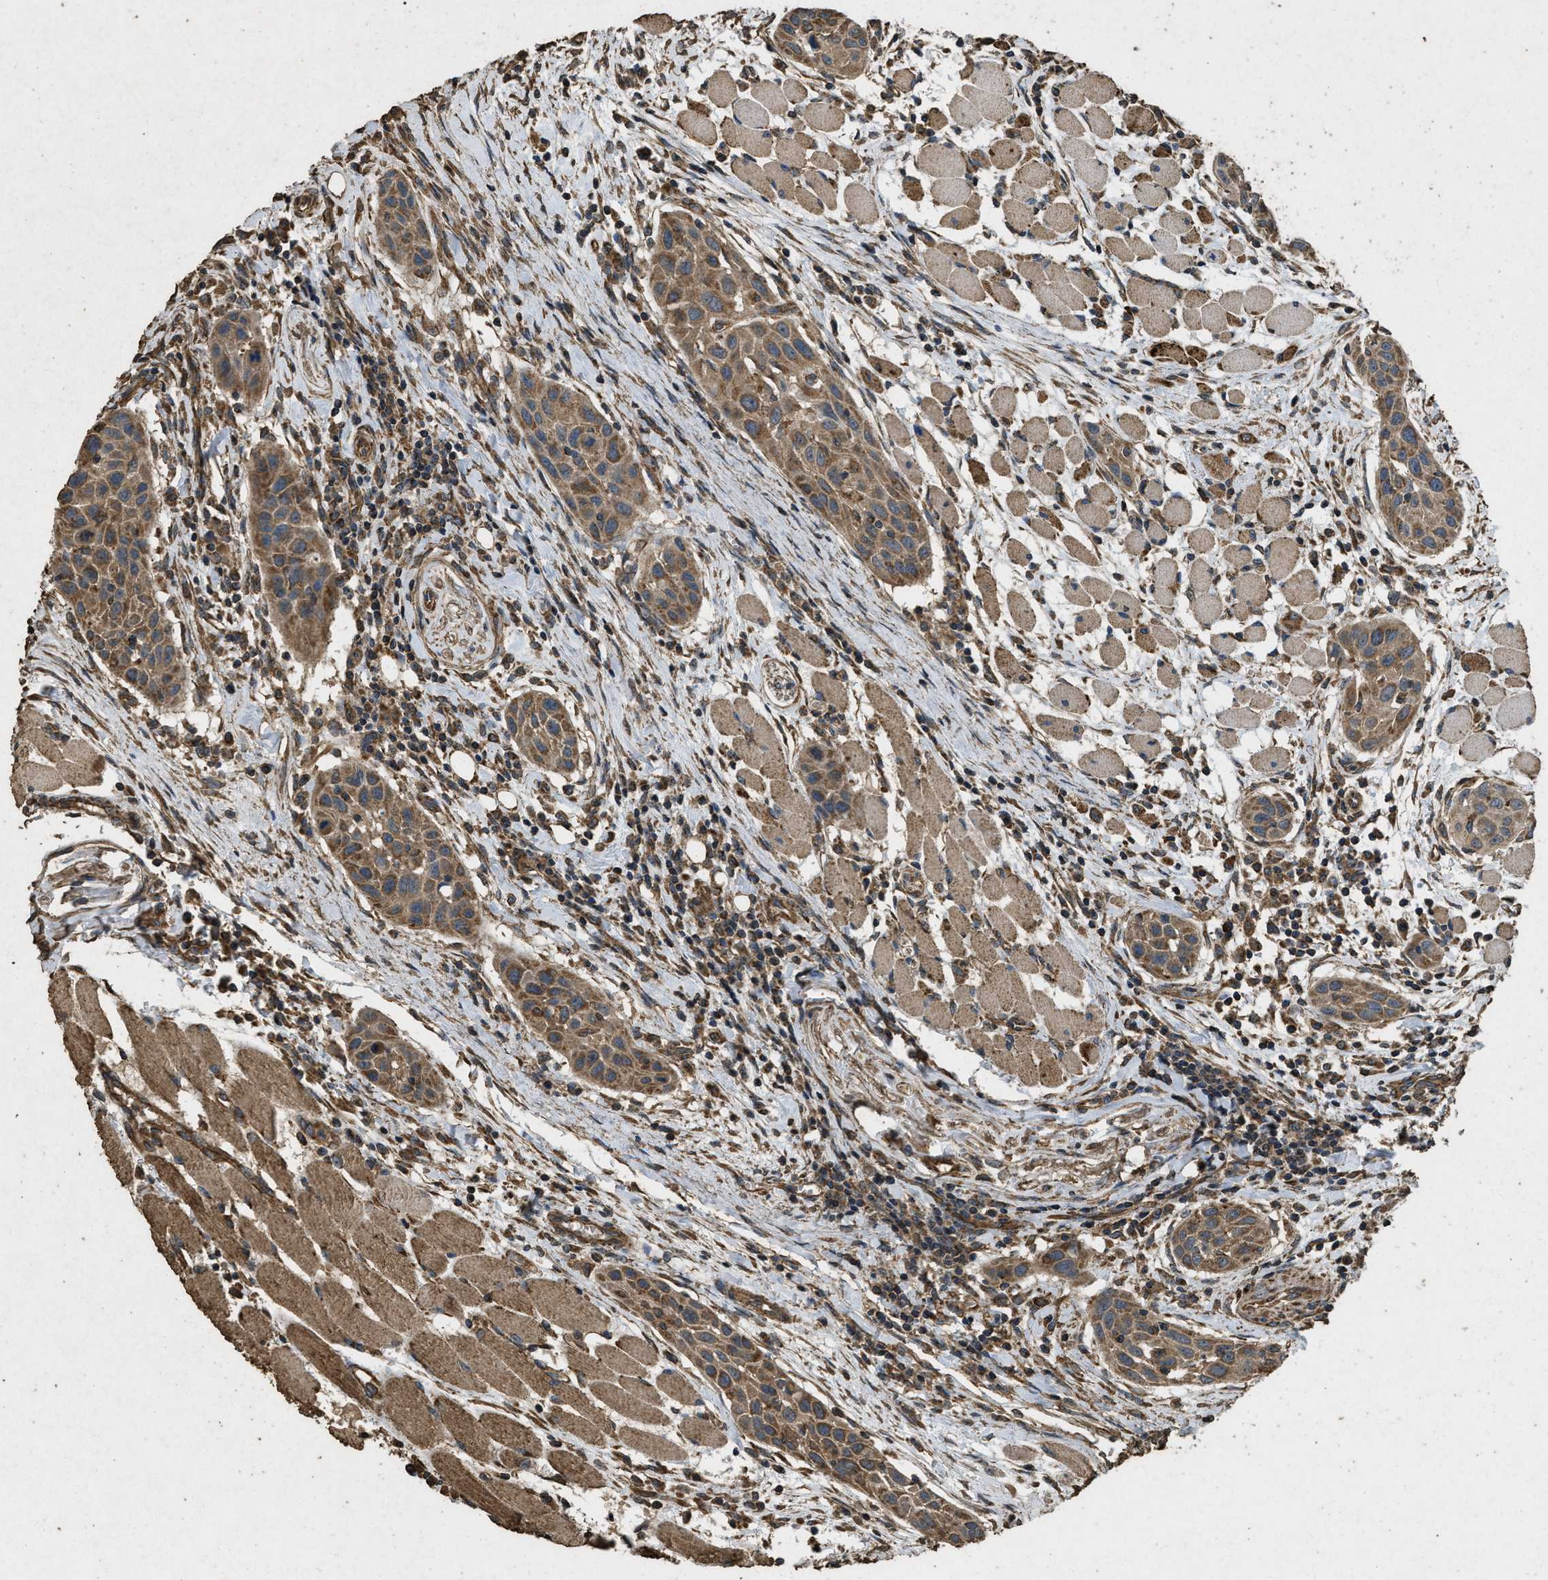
{"staining": {"intensity": "moderate", "quantity": ">75%", "location": "cytoplasmic/membranous"}, "tissue": "head and neck cancer", "cell_type": "Tumor cells", "image_type": "cancer", "snomed": [{"axis": "morphology", "description": "Squamous cell carcinoma, NOS"}, {"axis": "topography", "description": "Oral tissue"}, {"axis": "topography", "description": "Head-Neck"}], "caption": "Immunohistochemical staining of squamous cell carcinoma (head and neck) reveals medium levels of moderate cytoplasmic/membranous expression in approximately >75% of tumor cells. Ihc stains the protein in brown and the nuclei are stained blue.", "gene": "CYRIA", "patient": {"sex": "female", "age": 50}}